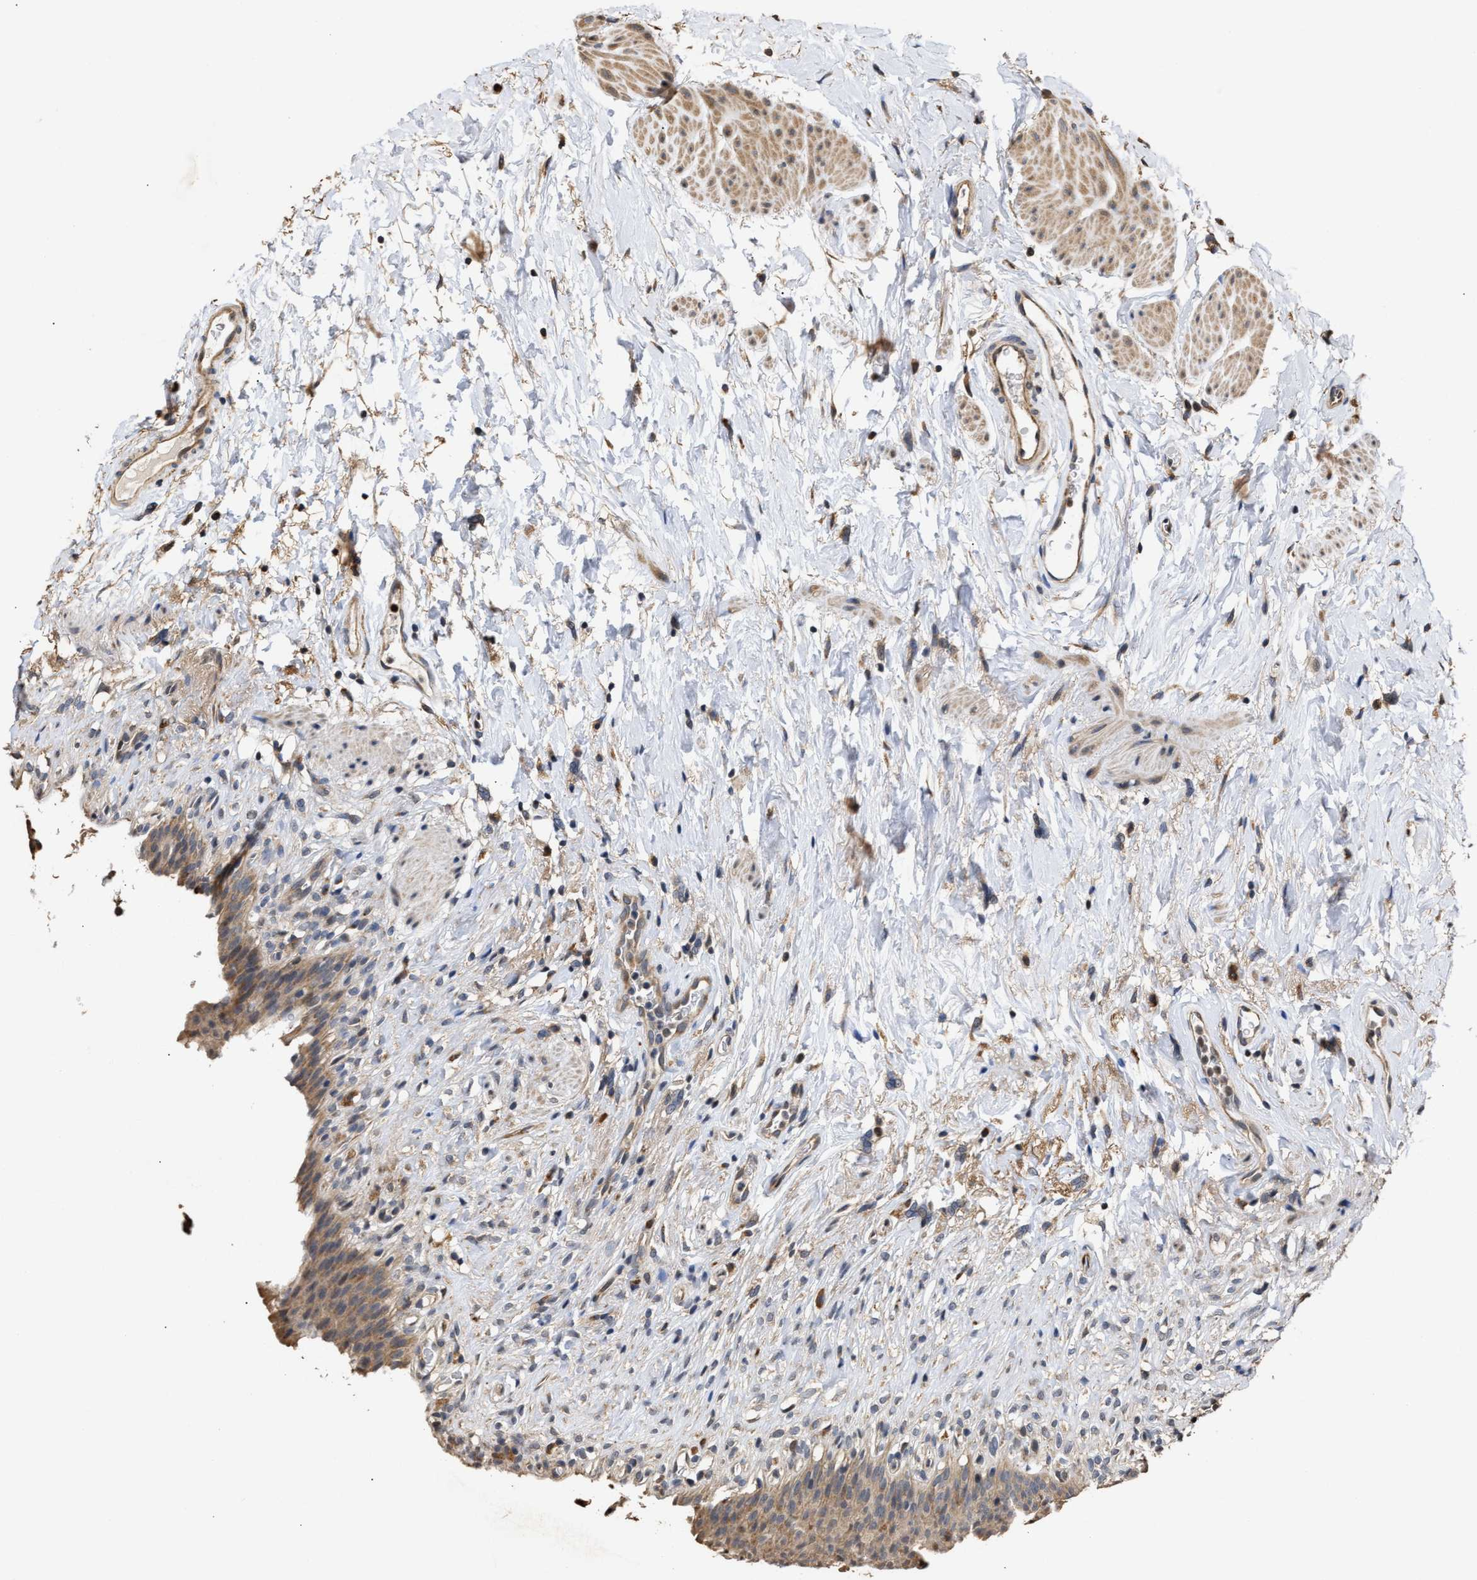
{"staining": {"intensity": "moderate", "quantity": ">75%", "location": "cytoplasmic/membranous"}, "tissue": "urinary bladder", "cell_type": "Urothelial cells", "image_type": "normal", "snomed": [{"axis": "morphology", "description": "Normal tissue, NOS"}, {"axis": "topography", "description": "Urinary bladder"}], "caption": "Normal urinary bladder reveals moderate cytoplasmic/membranous expression in about >75% of urothelial cells (IHC, brightfield microscopy, high magnification)..", "gene": "GOSR1", "patient": {"sex": "female", "age": 79}}